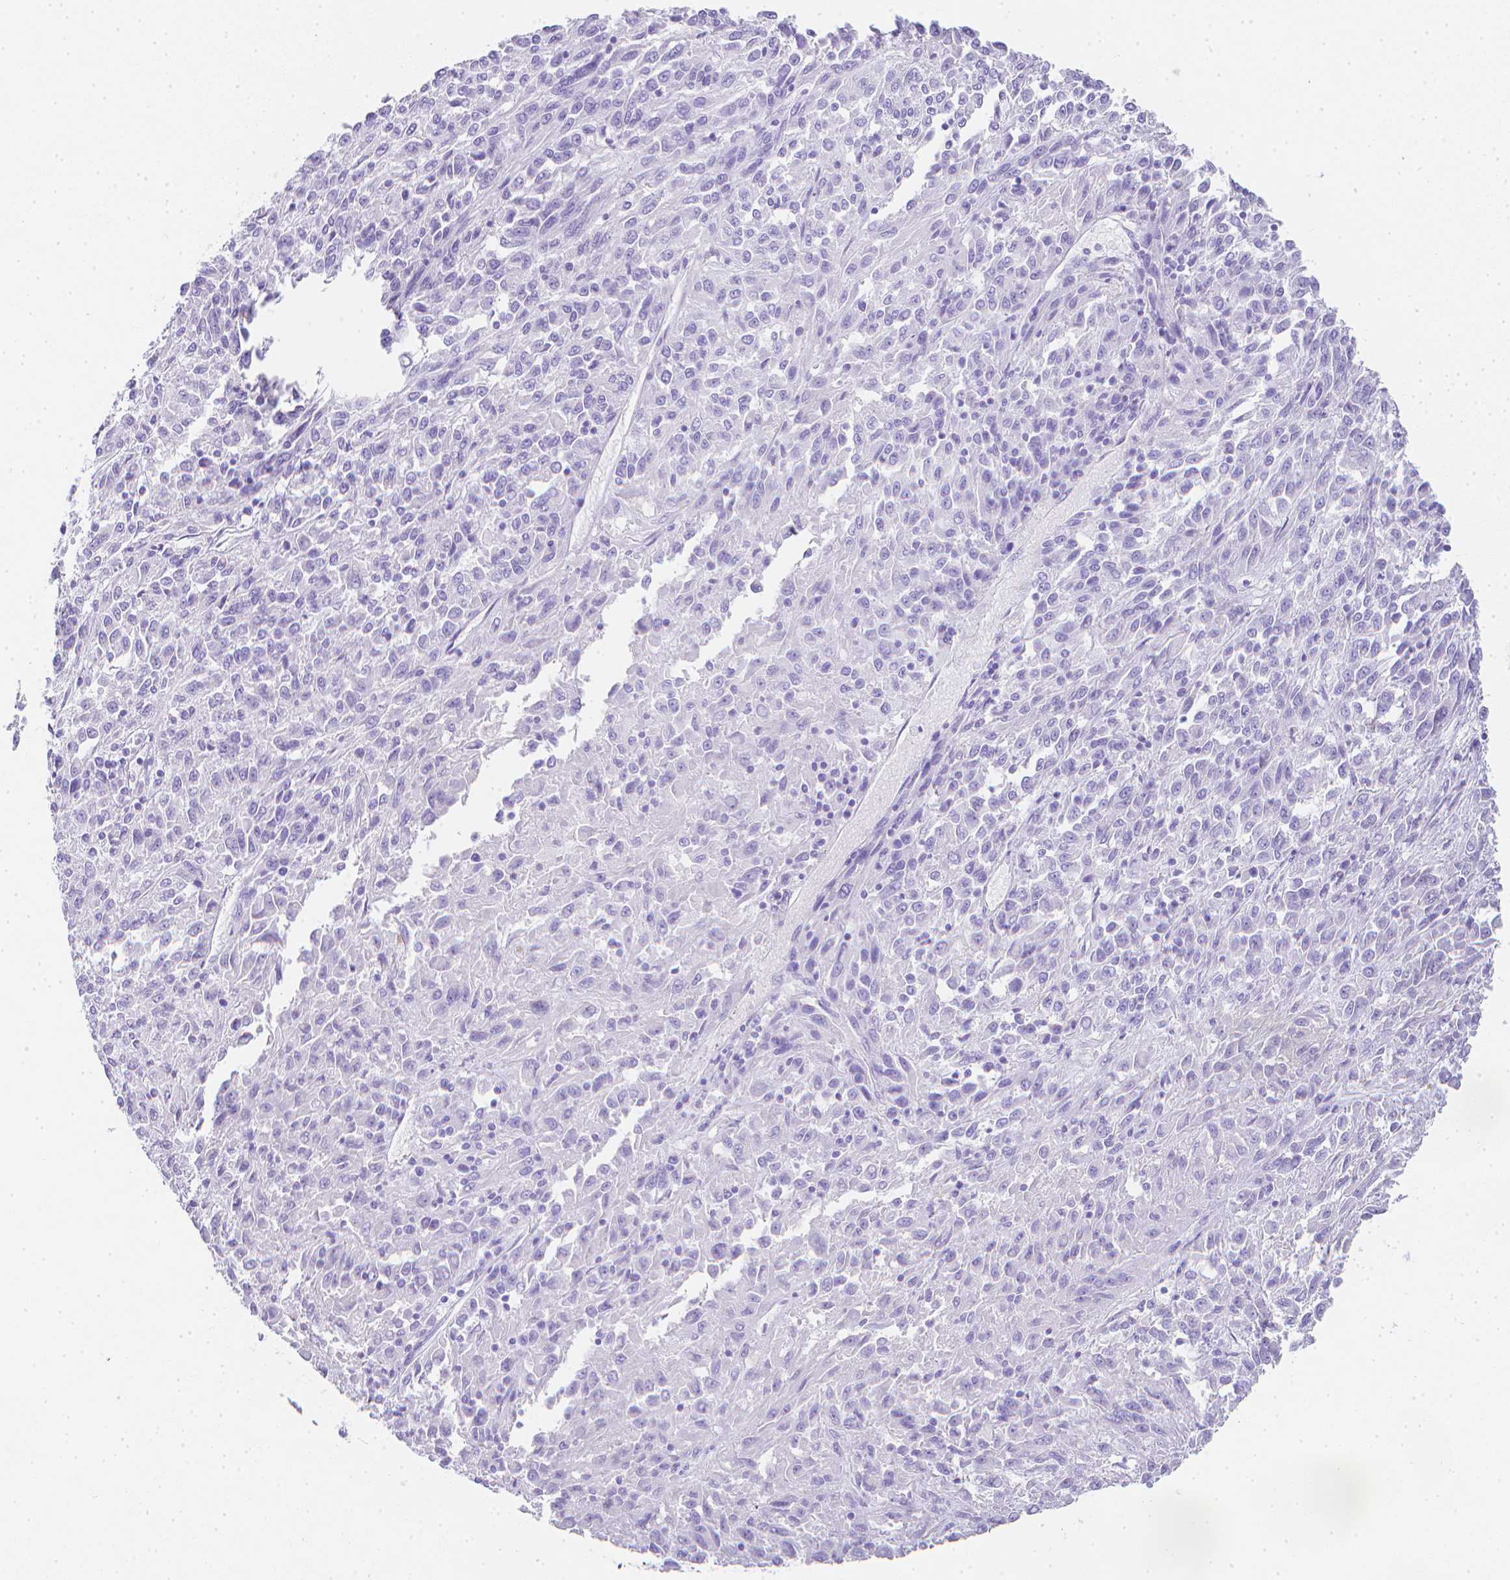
{"staining": {"intensity": "negative", "quantity": "none", "location": "none"}, "tissue": "melanoma", "cell_type": "Tumor cells", "image_type": "cancer", "snomed": [{"axis": "morphology", "description": "Malignant melanoma, Metastatic site"}, {"axis": "topography", "description": "Lung"}], "caption": "High magnification brightfield microscopy of melanoma stained with DAB (3,3'-diaminobenzidine) (brown) and counterstained with hematoxylin (blue): tumor cells show no significant staining.", "gene": "LGALS4", "patient": {"sex": "male", "age": 64}}